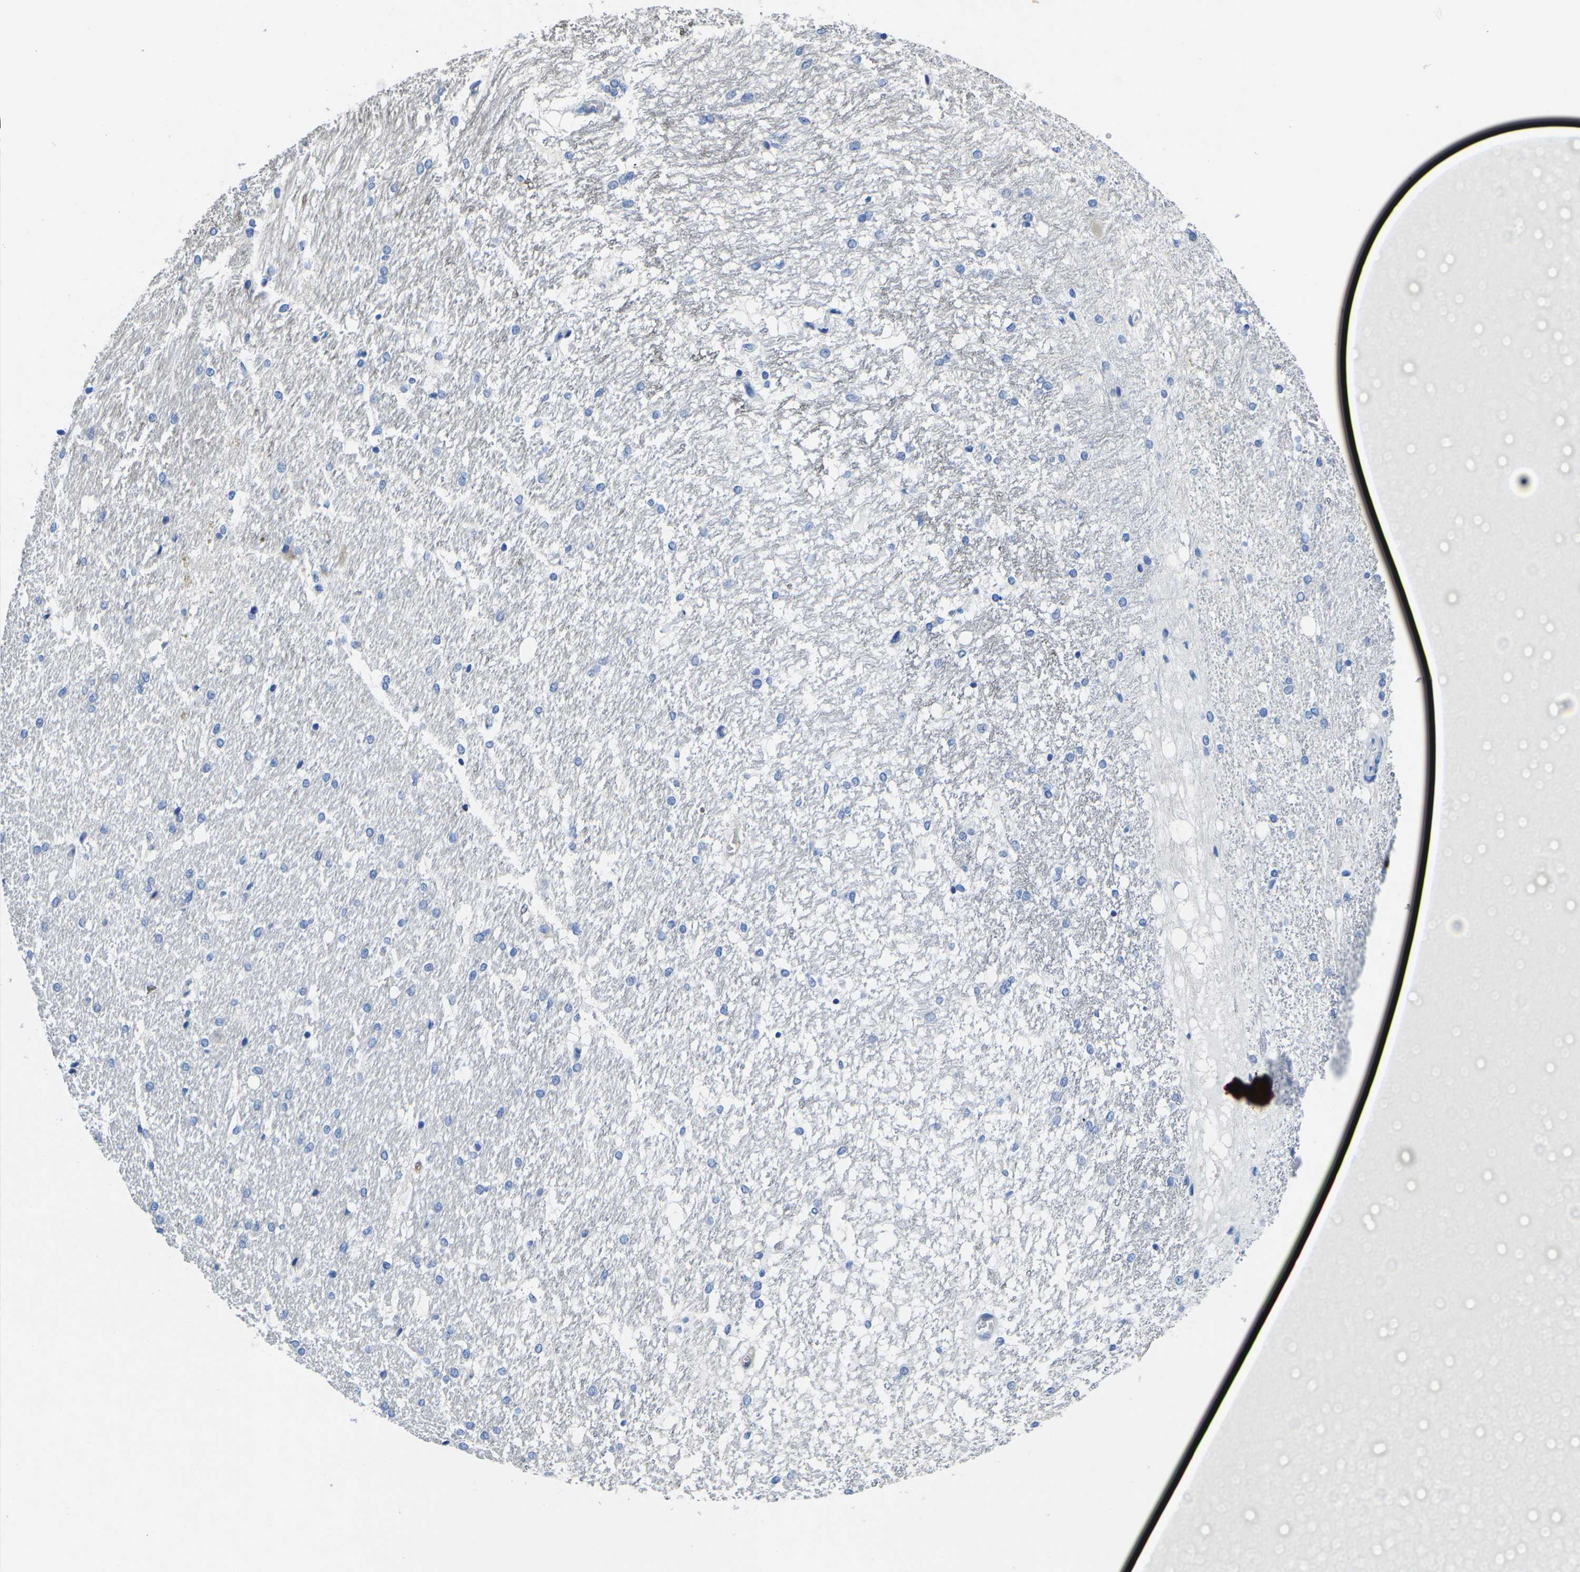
{"staining": {"intensity": "negative", "quantity": "none", "location": "none"}, "tissue": "hippocampus", "cell_type": "Glial cells", "image_type": "normal", "snomed": [{"axis": "morphology", "description": "Normal tissue, NOS"}, {"axis": "topography", "description": "Hippocampus"}], "caption": "A high-resolution histopathology image shows immunohistochemistry staining of normal hippocampus, which reveals no significant positivity in glial cells.", "gene": "S100A9", "patient": {"sex": "female", "age": 19}}